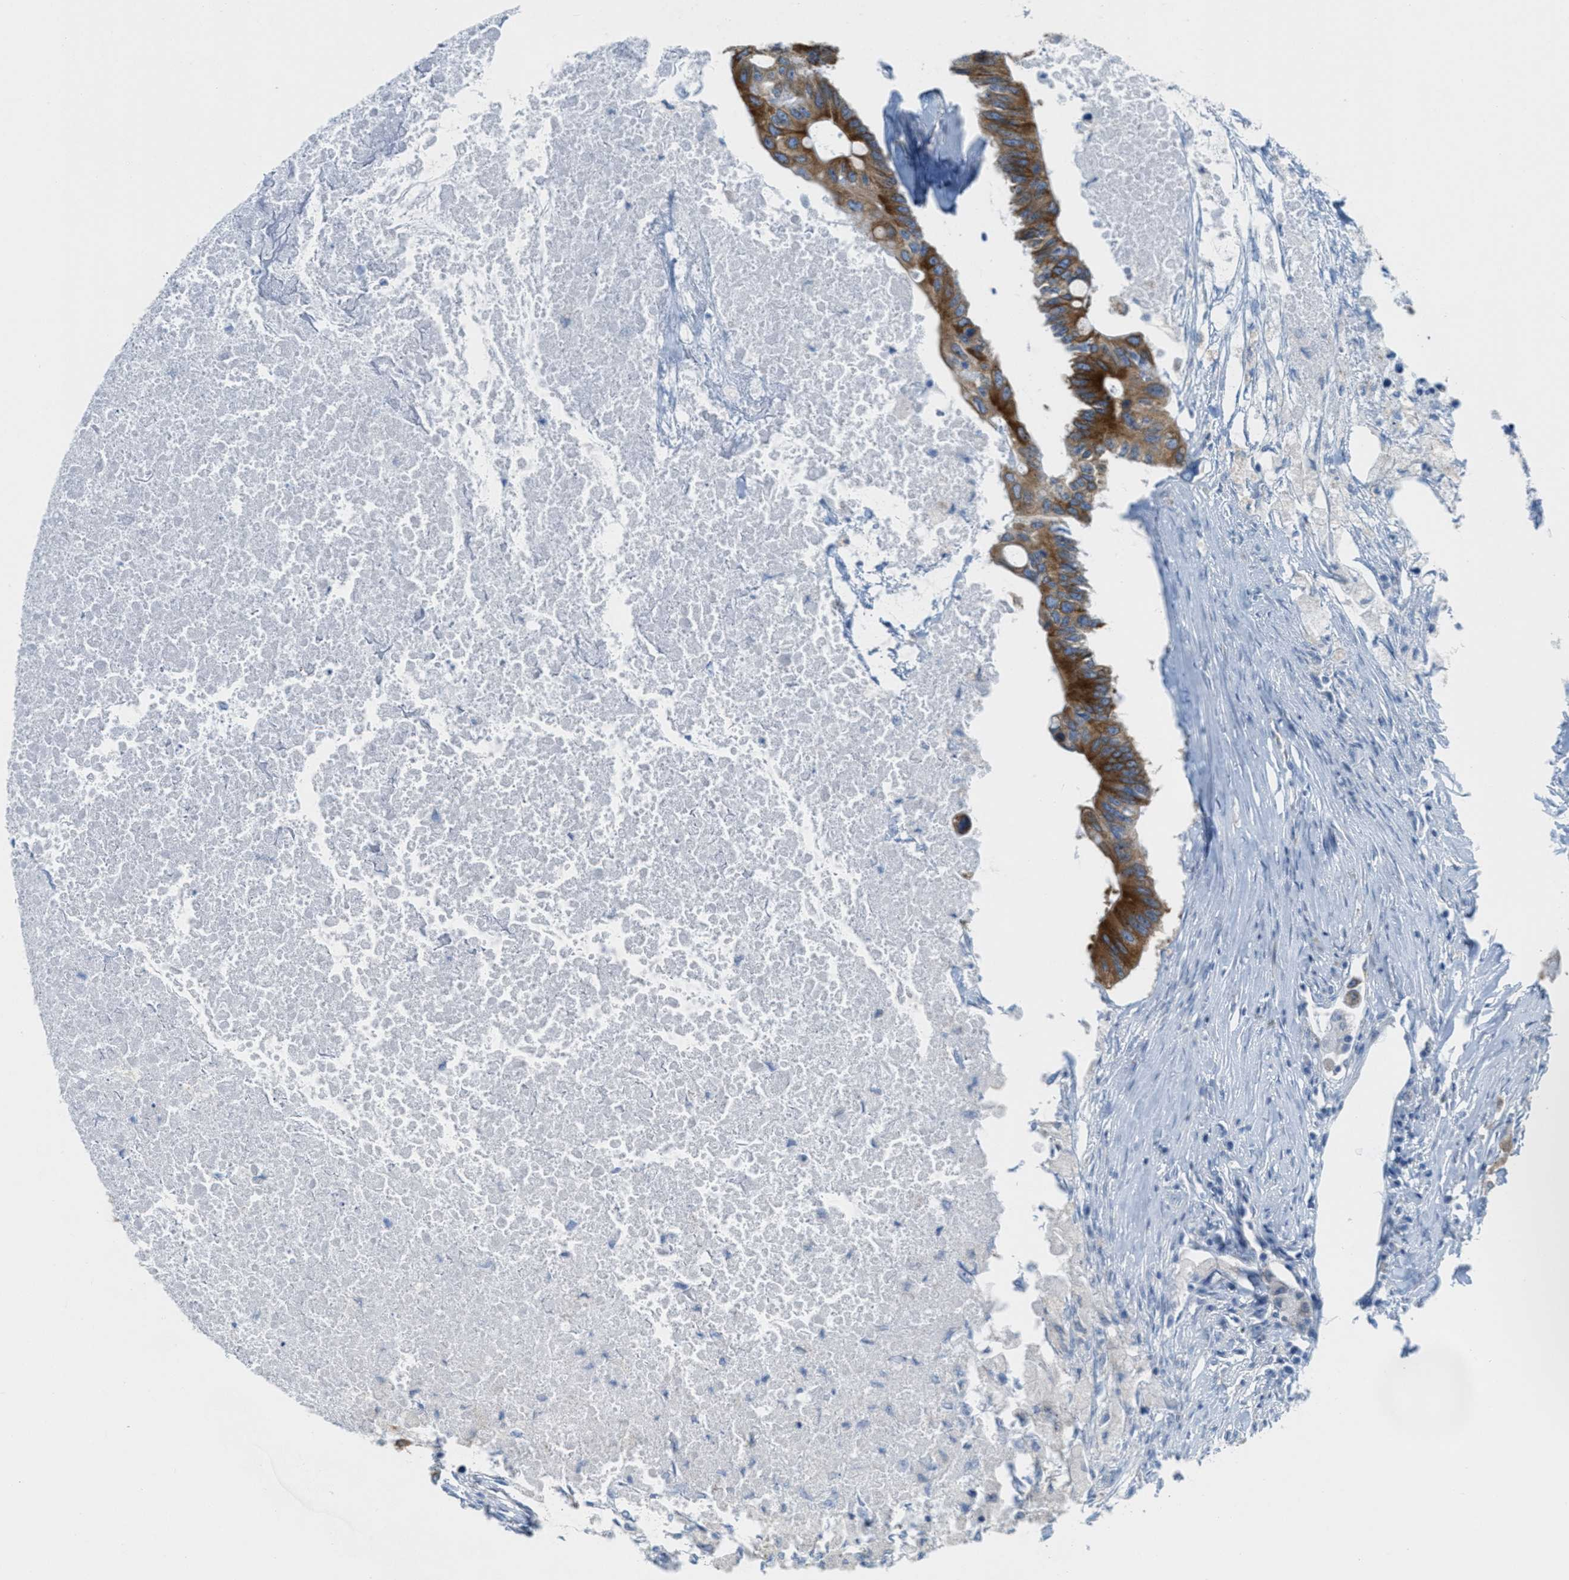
{"staining": {"intensity": "strong", "quantity": ">75%", "location": "cytoplasmic/membranous"}, "tissue": "colorectal cancer", "cell_type": "Tumor cells", "image_type": "cancer", "snomed": [{"axis": "morphology", "description": "Adenocarcinoma, NOS"}, {"axis": "topography", "description": "Colon"}], "caption": "Immunohistochemistry staining of adenocarcinoma (colorectal), which displays high levels of strong cytoplasmic/membranous expression in approximately >75% of tumor cells indicating strong cytoplasmic/membranous protein positivity. The staining was performed using DAB (3,3'-diaminobenzidine) (brown) for protein detection and nuclei were counterstained in hematoxylin (blue).", "gene": "TEX264", "patient": {"sex": "male", "age": 71}}